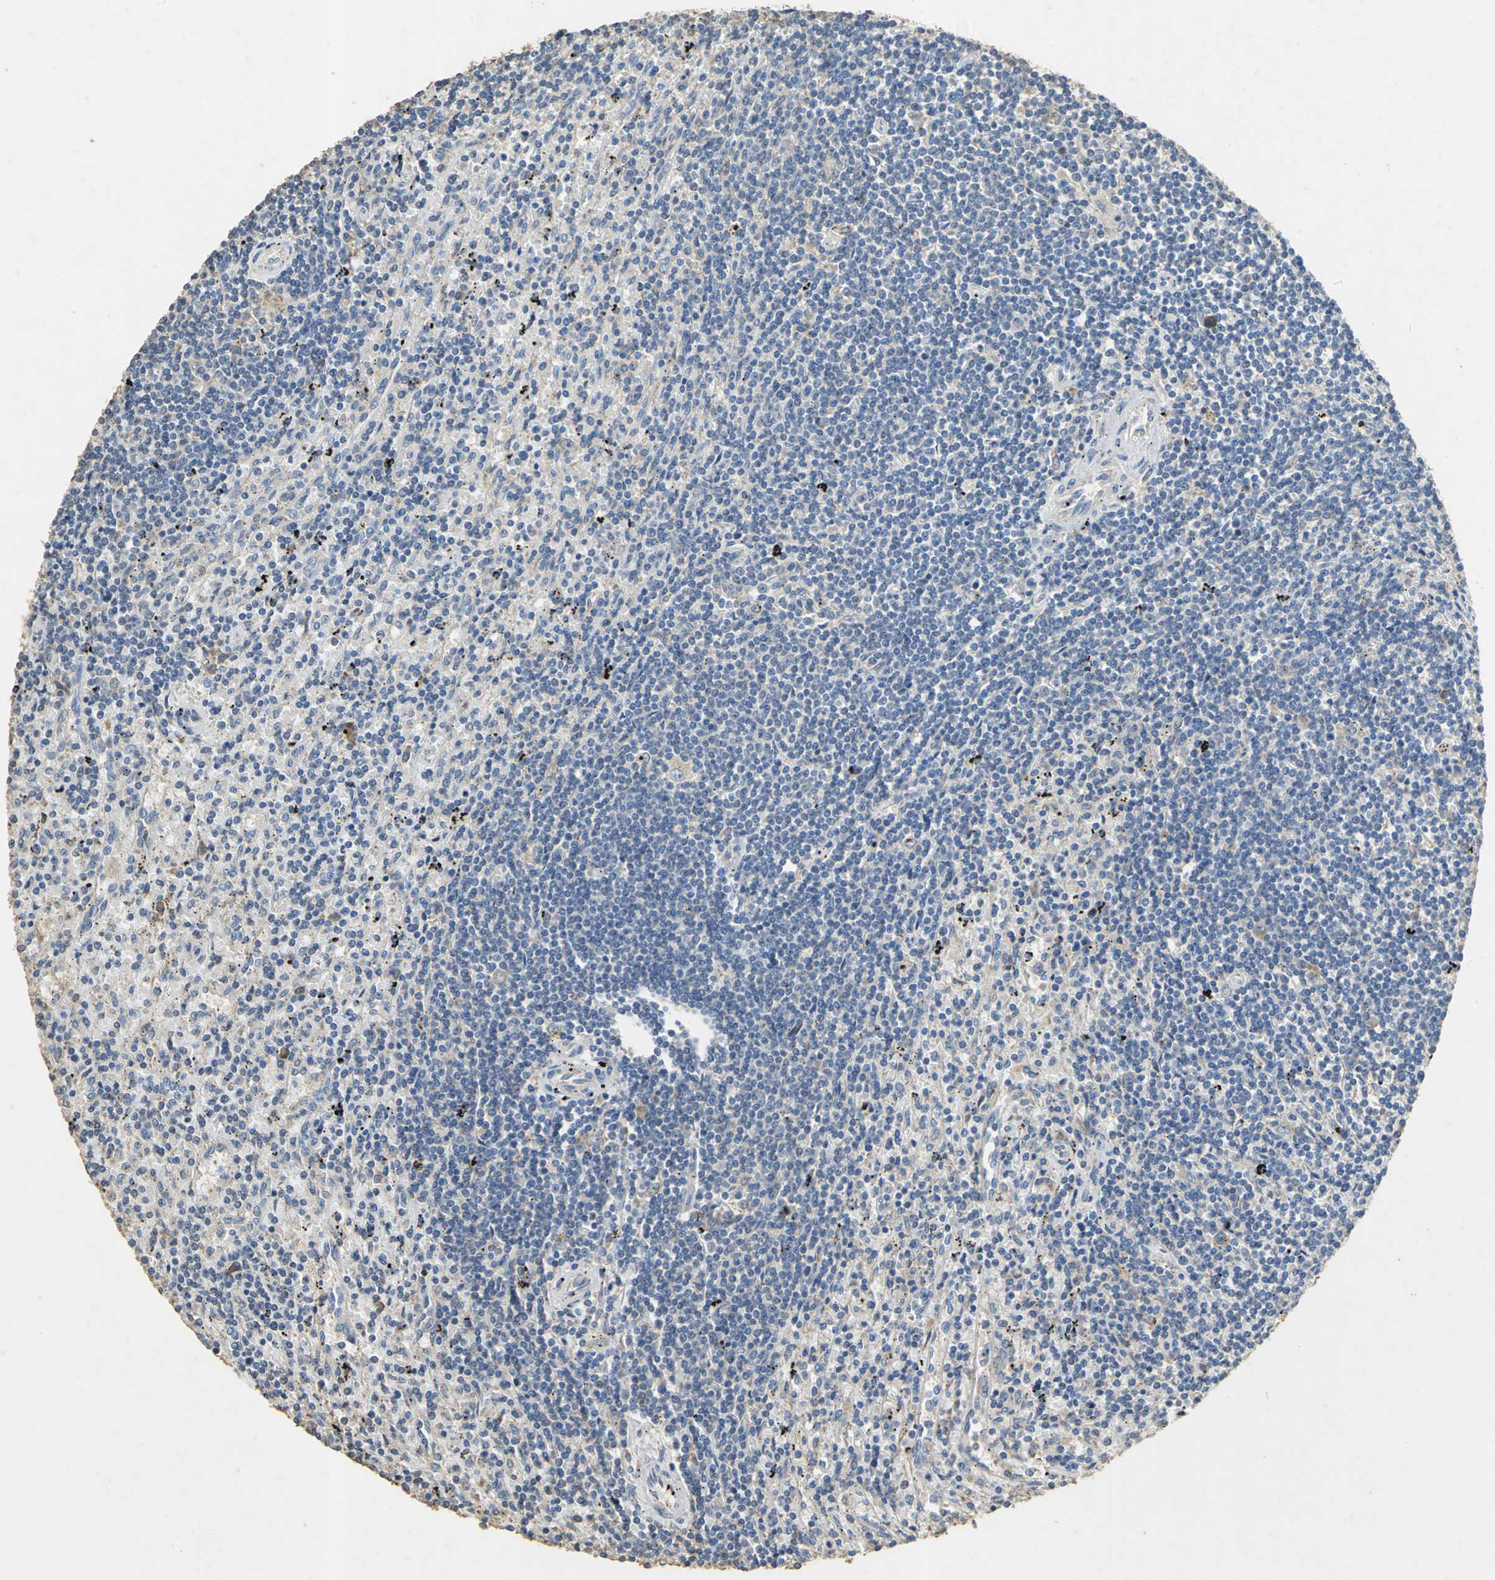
{"staining": {"intensity": "weak", "quantity": "25%-75%", "location": "cytoplasmic/membranous"}, "tissue": "lymphoma", "cell_type": "Tumor cells", "image_type": "cancer", "snomed": [{"axis": "morphology", "description": "Malignant lymphoma, non-Hodgkin's type, Low grade"}, {"axis": "topography", "description": "Spleen"}], "caption": "The micrograph displays staining of lymphoma, revealing weak cytoplasmic/membranous protein expression (brown color) within tumor cells.", "gene": "ACSL4", "patient": {"sex": "male", "age": 76}}